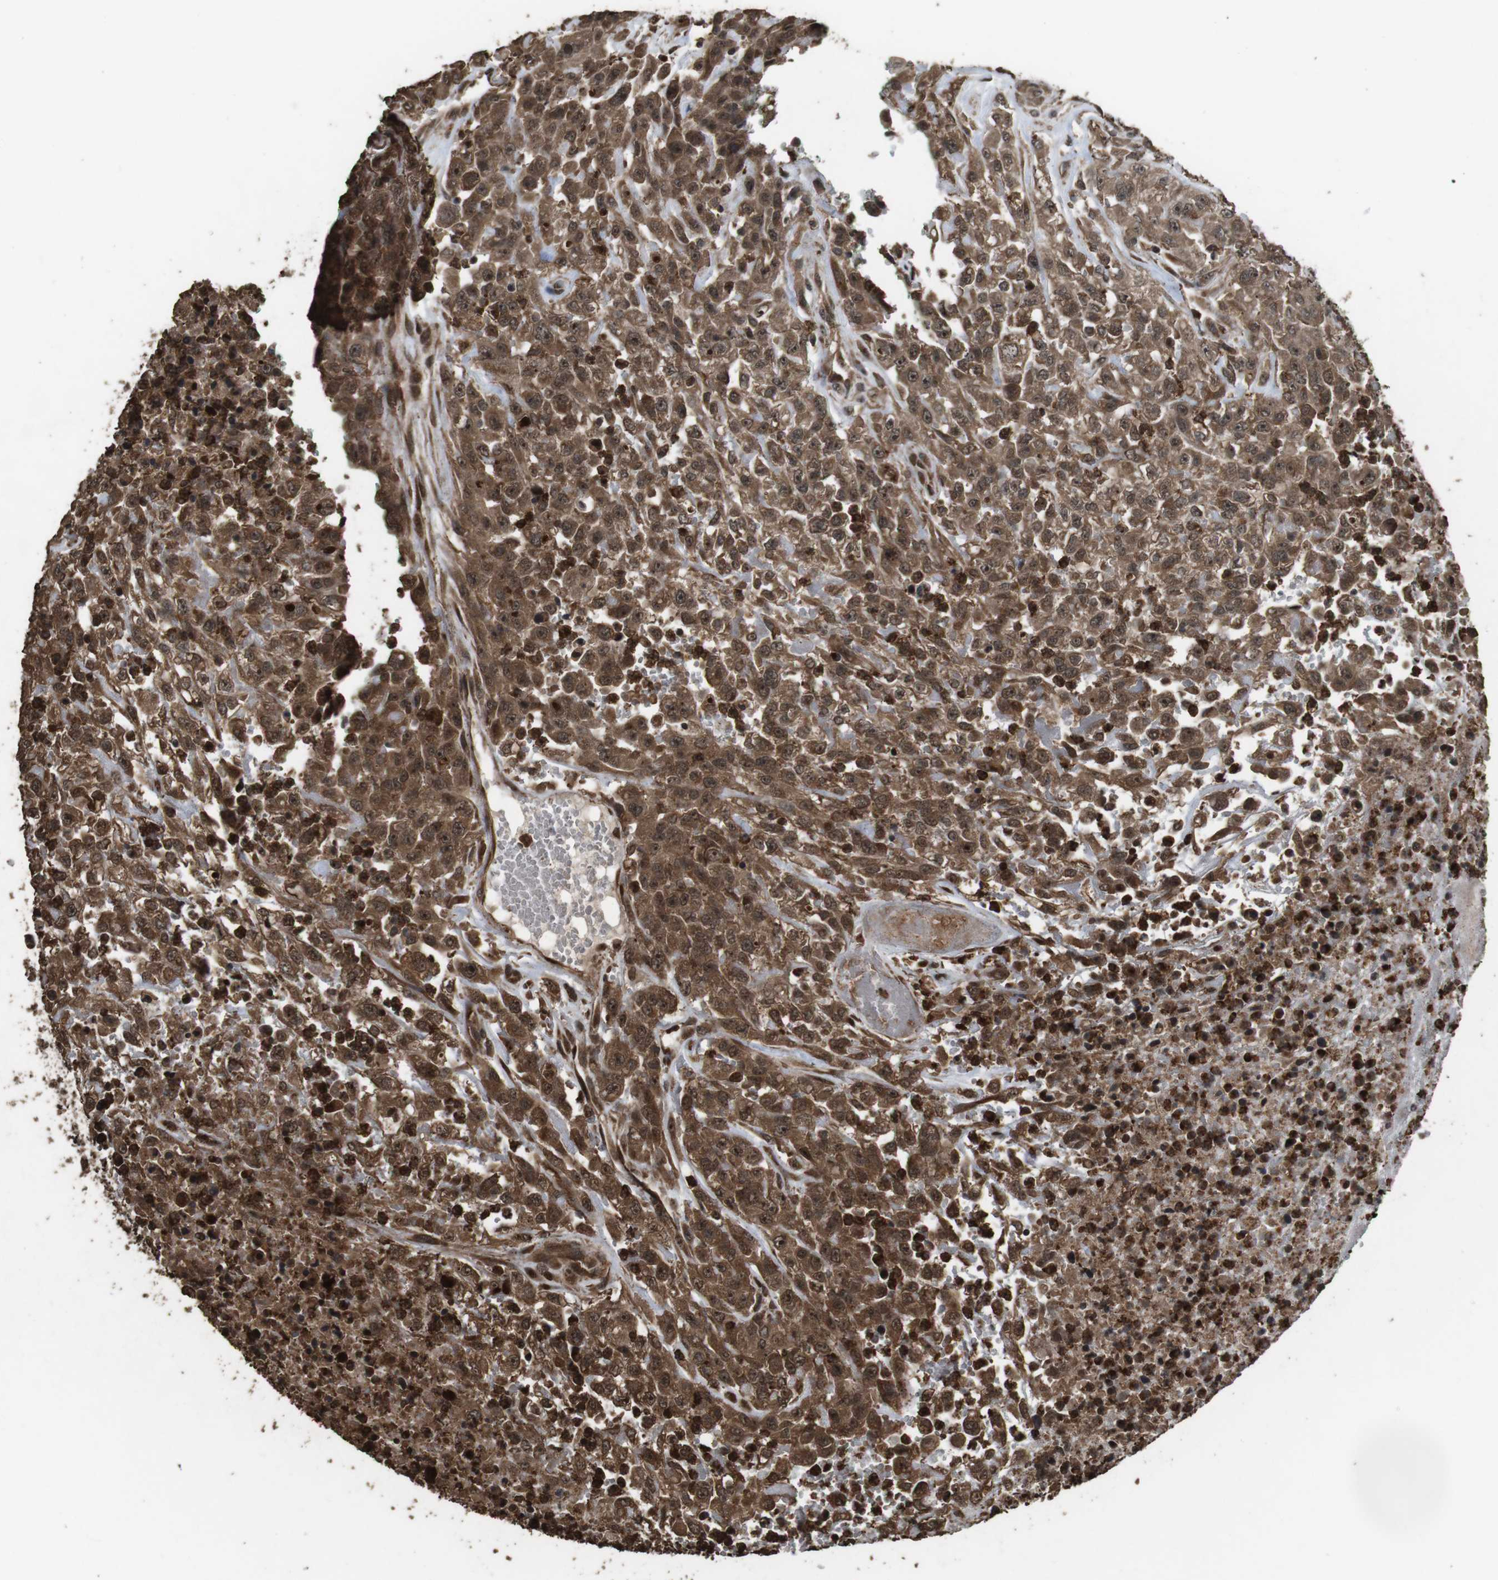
{"staining": {"intensity": "strong", "quantity": ">75%", "location": "cytoplasmic/membranous,nuclear"}, "tissue": "urothelial cancer", "cell_type": "Tumor cells", "image_type": "cancer", "snomed": [{"axis": "morphology", "description": "Urothelial carcinoma, High grade"}, {"axis": "topography", "description": "Urinary bladder"}], "caption": "Immunohistochemical staining of human high-grade urothelial carcinoma exhibits high levels of strong cytoplasmic/membranous and nuclear staining in about >75% of tumor cells.", "gene": "RRAS2", "patient": {"sex": "male", "age": 46}}